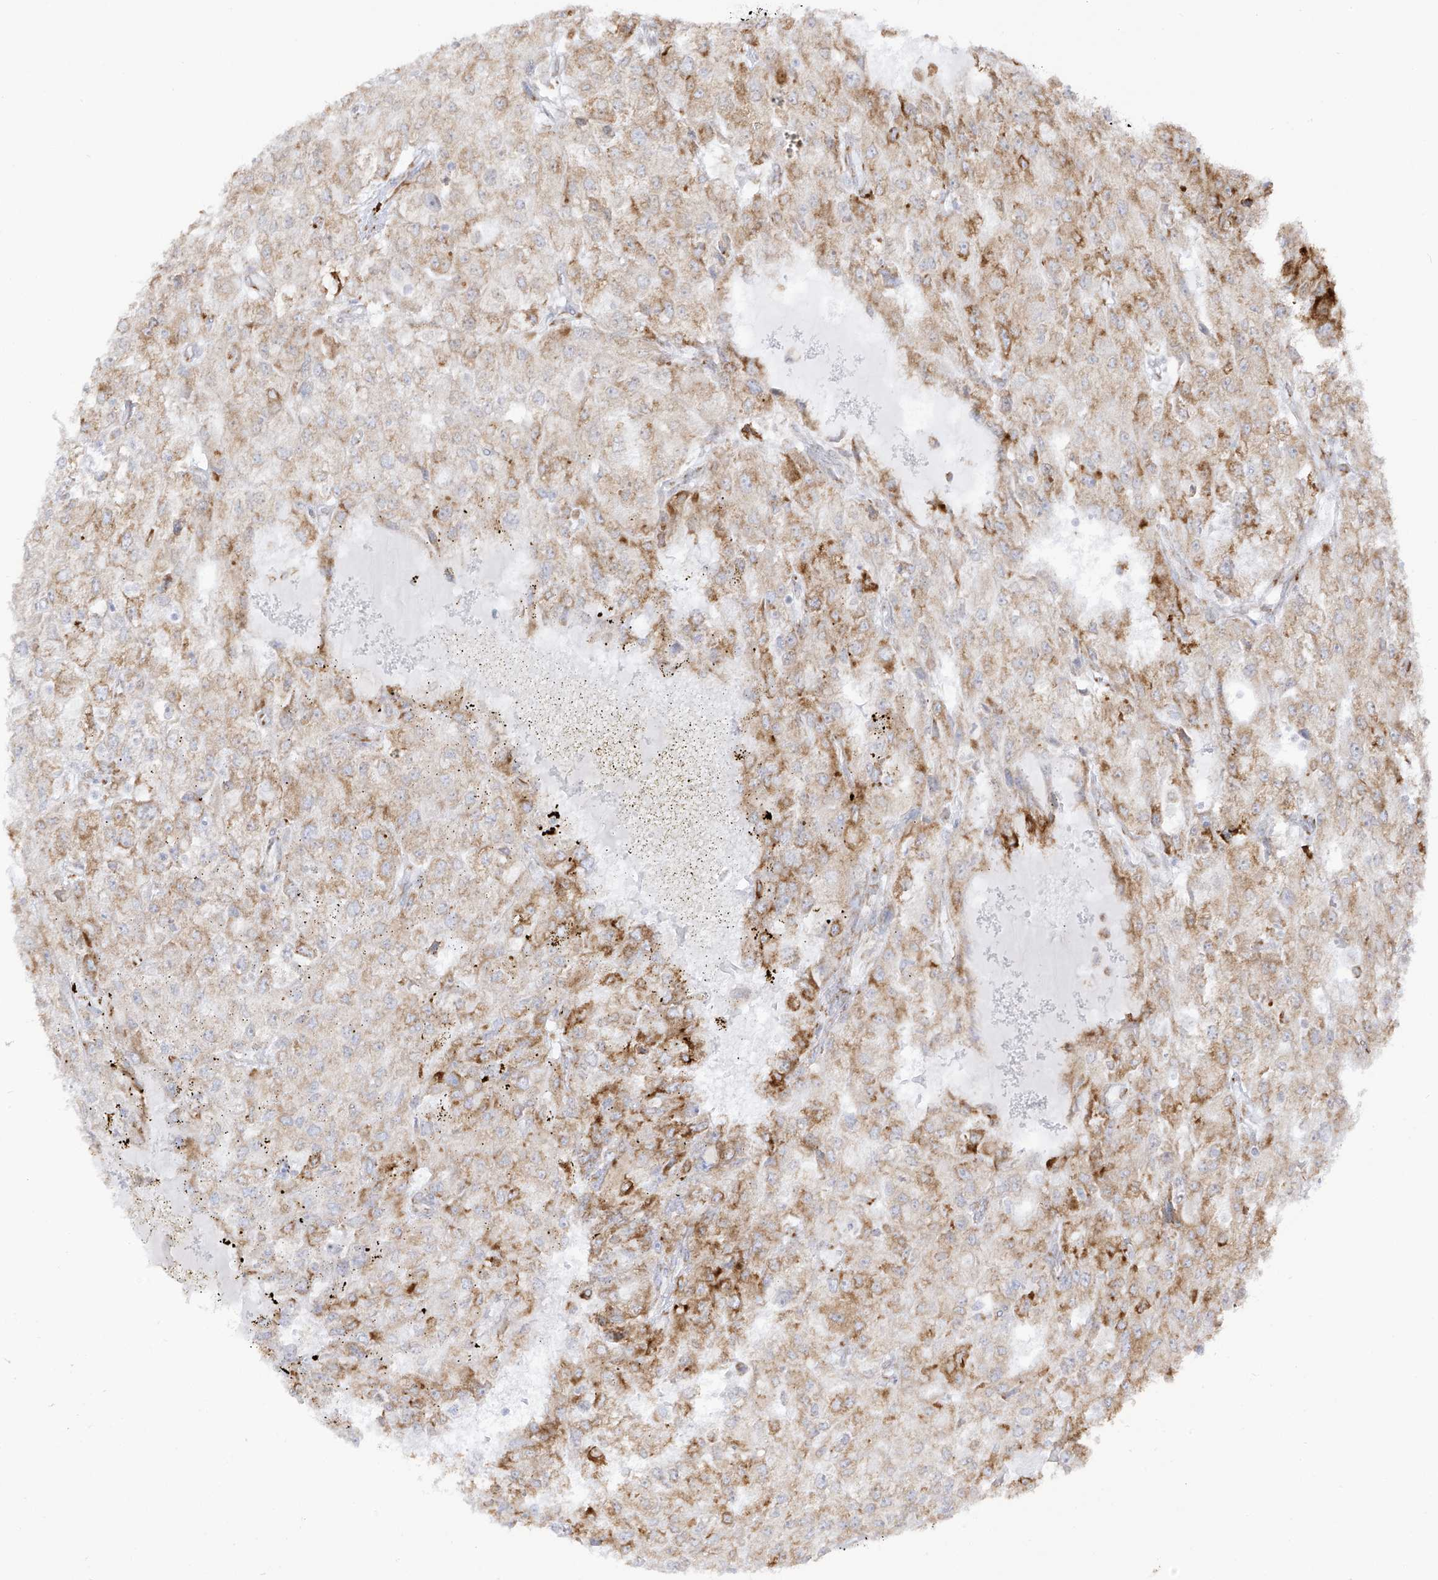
{"staining": {"intensity": "moderate", "quantity": "25%-75%", "location": "cytoplasmic/membranous"}, "tissue": "renal cancer", "cell_type": "Tumor cells", "image_type": "cancer", "snomed": [{"axis": "morphology", "description": "Adenocarcinoma, NOS"}, {"axis": "topography", "description": "Kidney"}], "caption": "High-power microscopy captured an IHC photomicrograph of renal cancer (adenocarcinoma), revealing moderate cytoplasmic/membranous staining in approximately 25%-75% of tumor cells.", "gene": "LRRC59", "patient": {"sex": "female", "age": 54}}